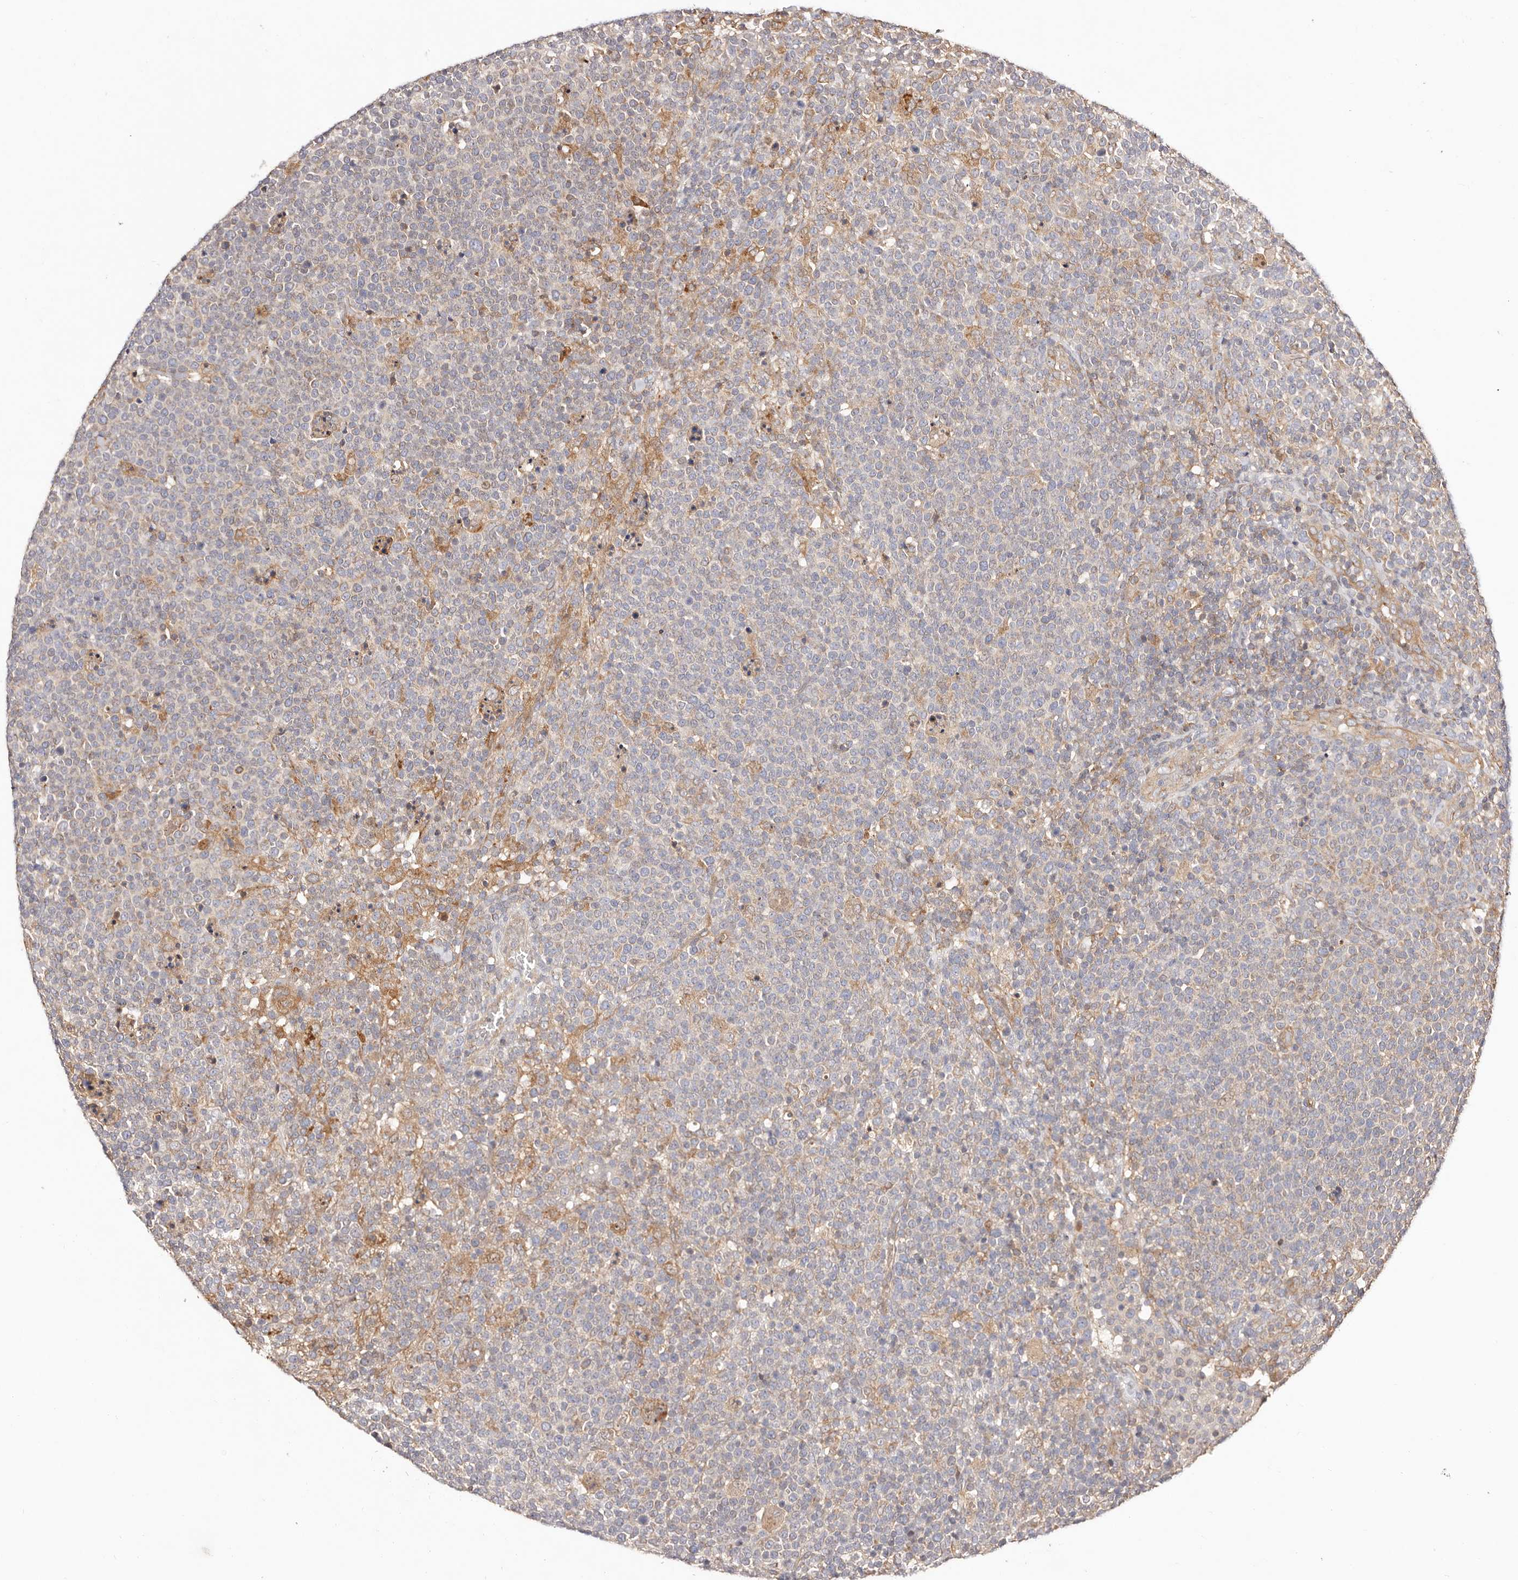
{"staining": {"intensity": "negative", "quantity": "none", "location": "none"}, "tissue": "lymphoma", "cell_type": "Tumor cells", "image_type": "cancer", "snomed": [{"axis": "morphology", "description": "Malignant lymphoma, non-Hodgkin's type, High grade"}, {"axis": "topography", "description": "Lymph node"}], "caption": "An image of human malignant lymphoma, non-Hodgkin's type (high-grade) is negative for staining in tumor cells.", "gene": "MAPK1", "patient": {"sex": "male", "age": 61}}